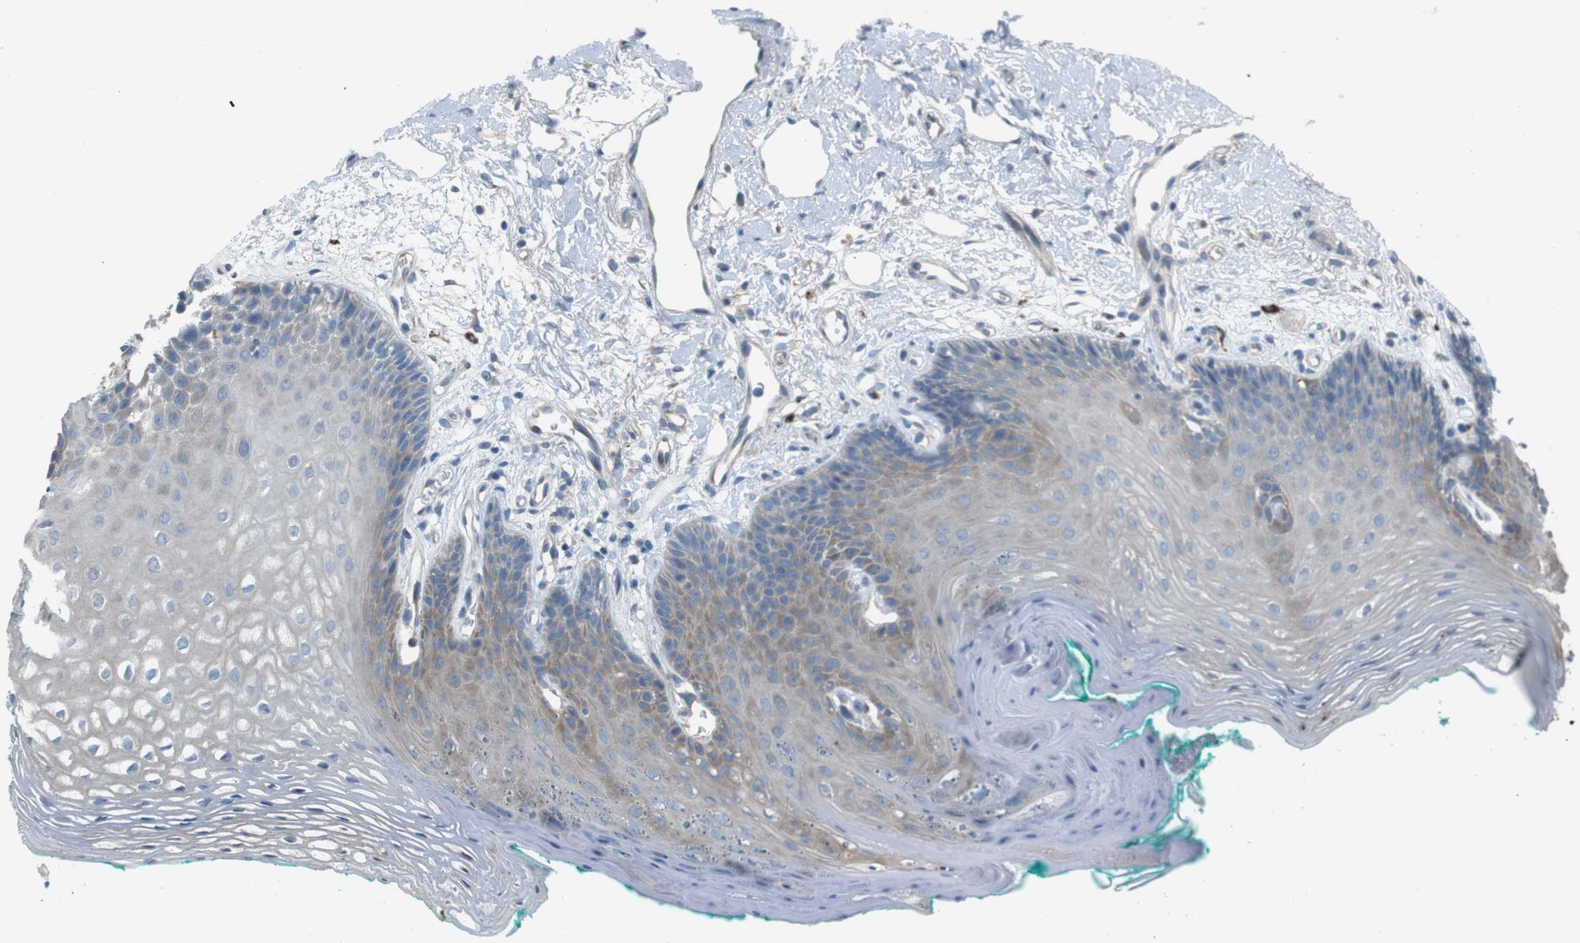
{"staining": {"intensity": "moderate", "quantity": "<25%", "location": "cytoplasmic/membranous"}, "tissue": "oral mucosa", "cell_type": "Squamous epithelial cells", "image_type": "normal", "snomed": [{"axis": "morphology", "description": "Normal tissue, NOS"}, {"axis": "topography", "description": "Skeletal muscle"}, {"axis": "topography", "description": "Oral tissue"}, {"axis": "topography", "description": "Peripheral nerve tissue"}], "caption": "Immunohistochemical staining of benign oral mucosa displays low levels of moderate cytoplasmic/membranous staining in approximately <25% of squamous epithelial cells.", "gene": "TMEM41B", "patient": {"sex": "female", "age": 84}}